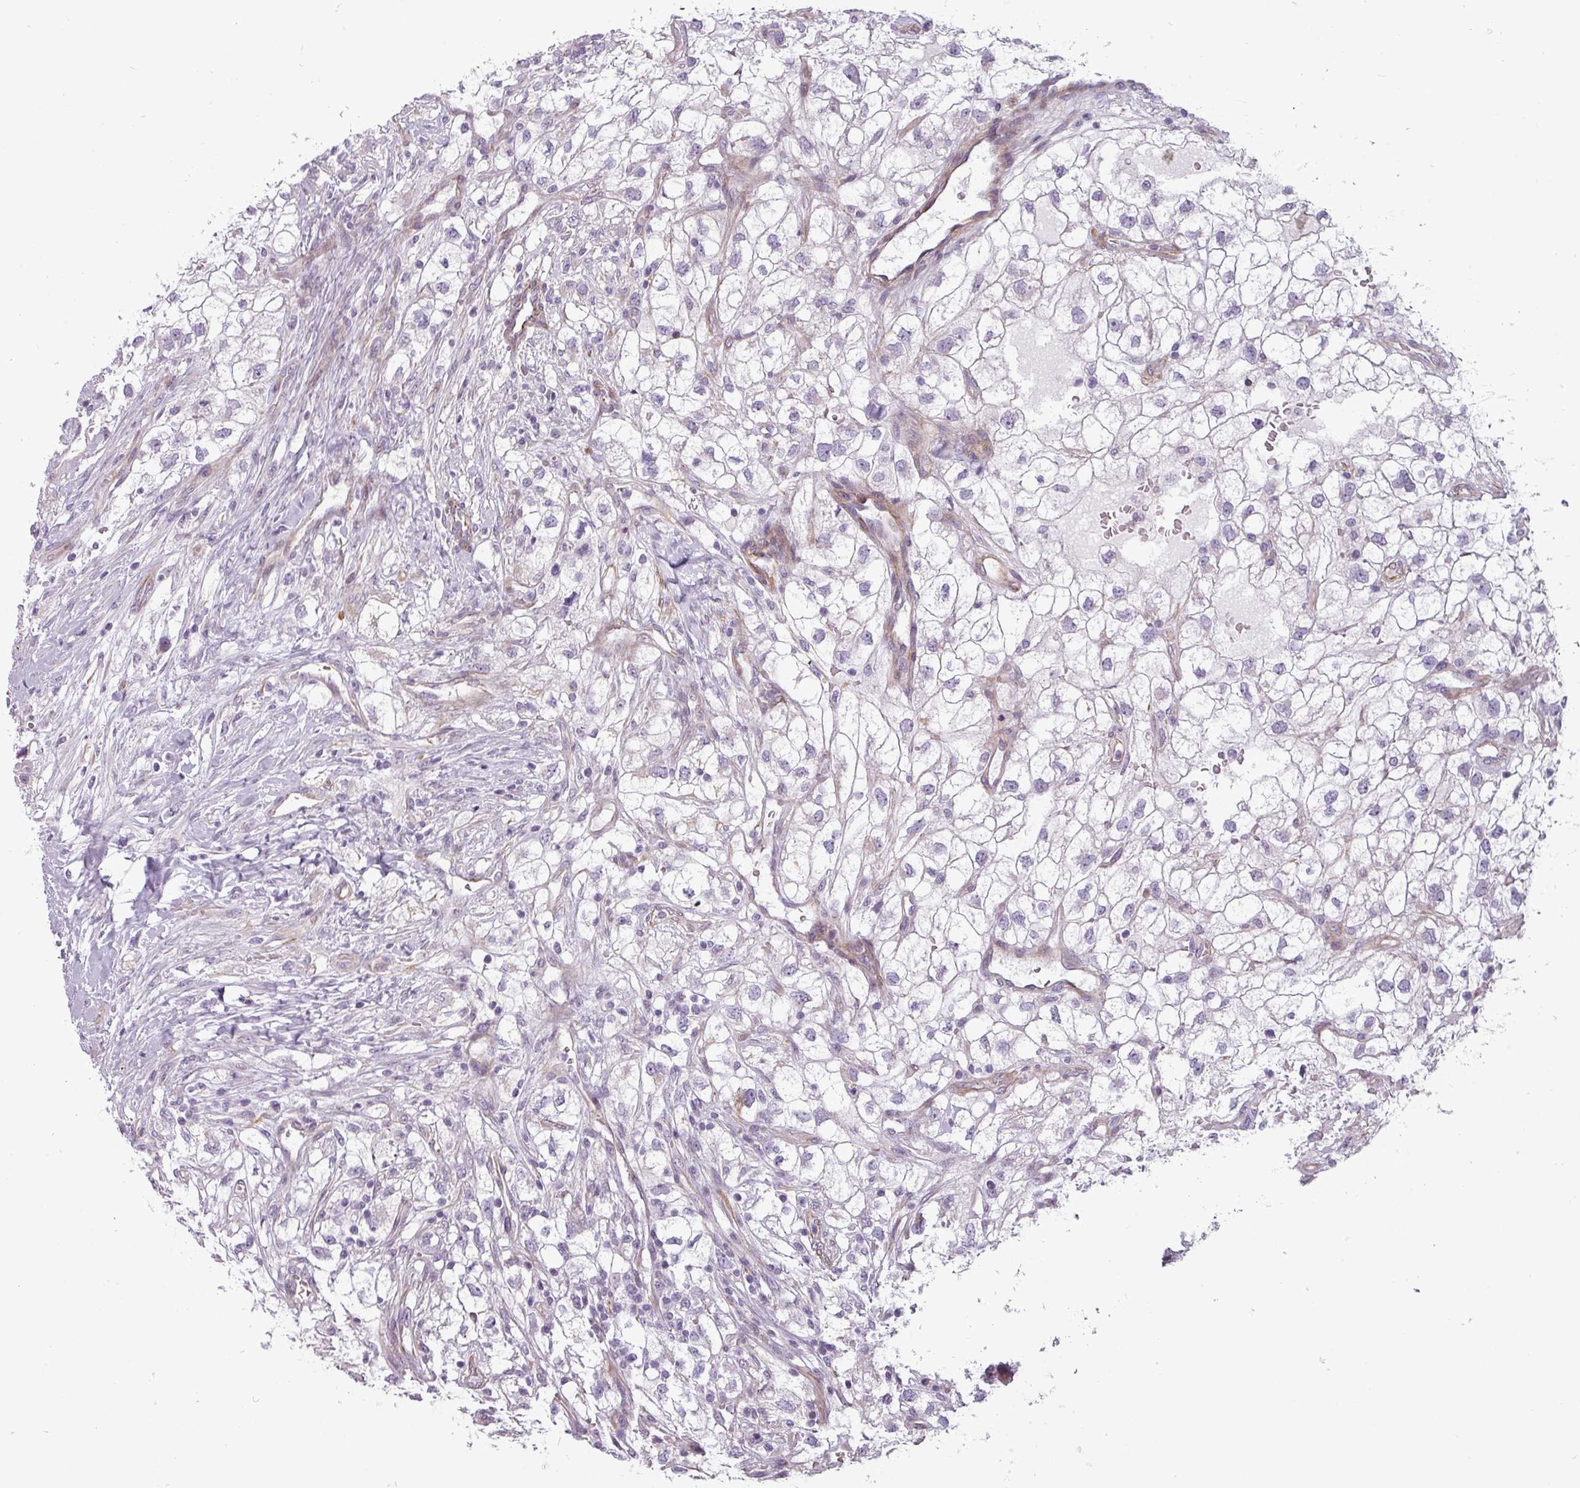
{"staining": {"intensity": "negative", "quantity": "none", "location": "none"}, "tissue": "renal cancer", "cell_type": "Tumor cells", "image_type": "cancer", "snomed": [{"axis": "morphology", "description": "Adenocarcinoma, NOS"}, {"axis": "topography", "description": "Kidney"}], "caption": "Renal adenocarcinoma was stained to show a protein in brown. There is no significant positivity in tumor cells.", "gene": "CHRDL1", "patient": {"sex": "male", "age": 59}}